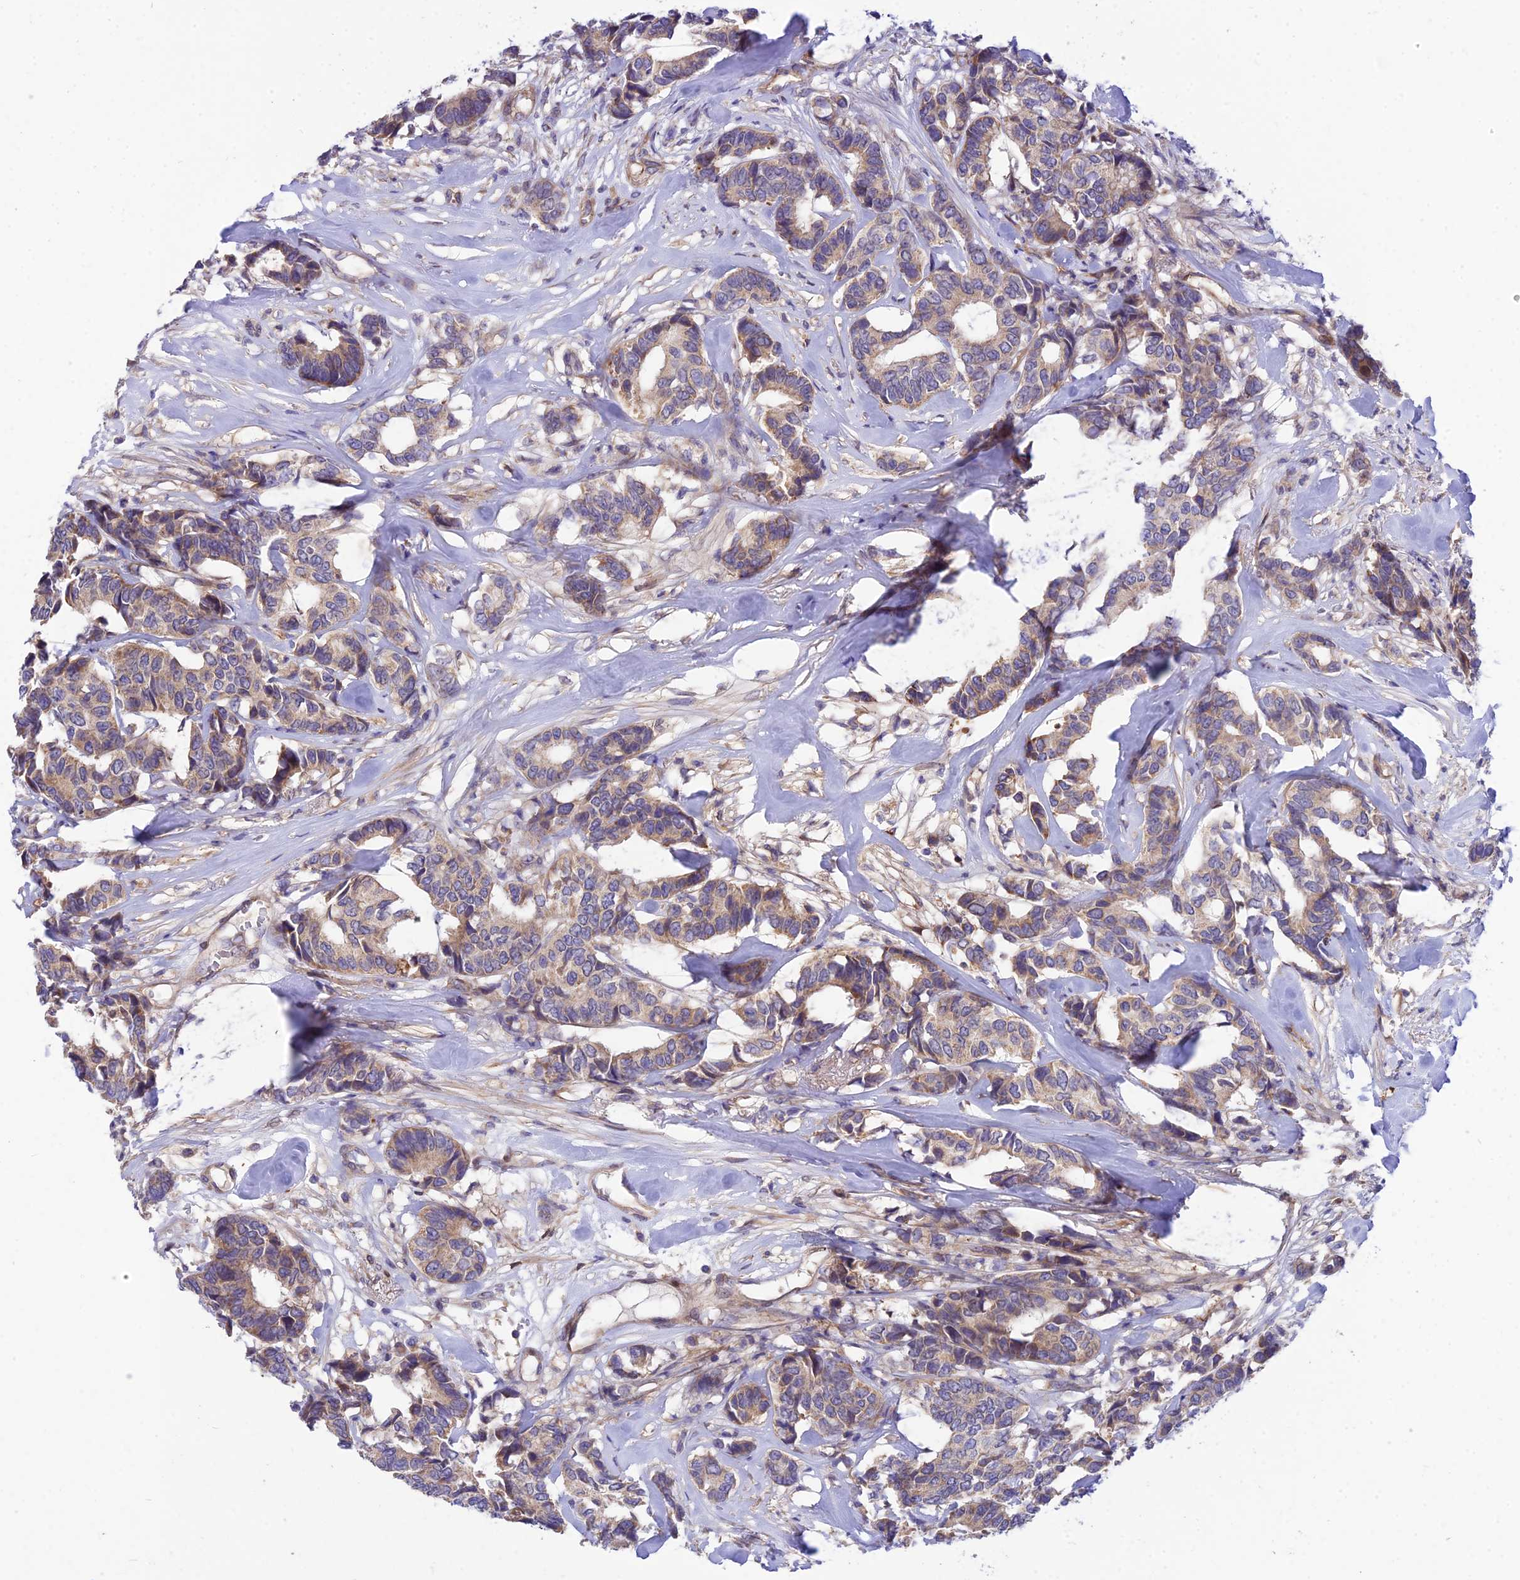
{"staining": {"intensity": "weak", "quantity": ">75%", "location": "cytoplasmic/membranous"}, "tissue": "breast cancer", "cell_type": "Tumor cells", "image_type": "cancer", "snomed": [{"axis": "morphology", "description": "Duct carcinoma"}, {"axis": "topography", "description": "Breast"}], "caption": "Invasive ductal carcinoma (breast) stained with immunohistochemistry demonstrates weak cytoplasmic/membranous positivity in about >75% of tumor cells. Using DAB (brown) and hematoxylin (blue) stains, captured at high magnification using brightfield microscopy.", "gene": "TRIM43B", "patient": {"sex": "female", "age": 87}}